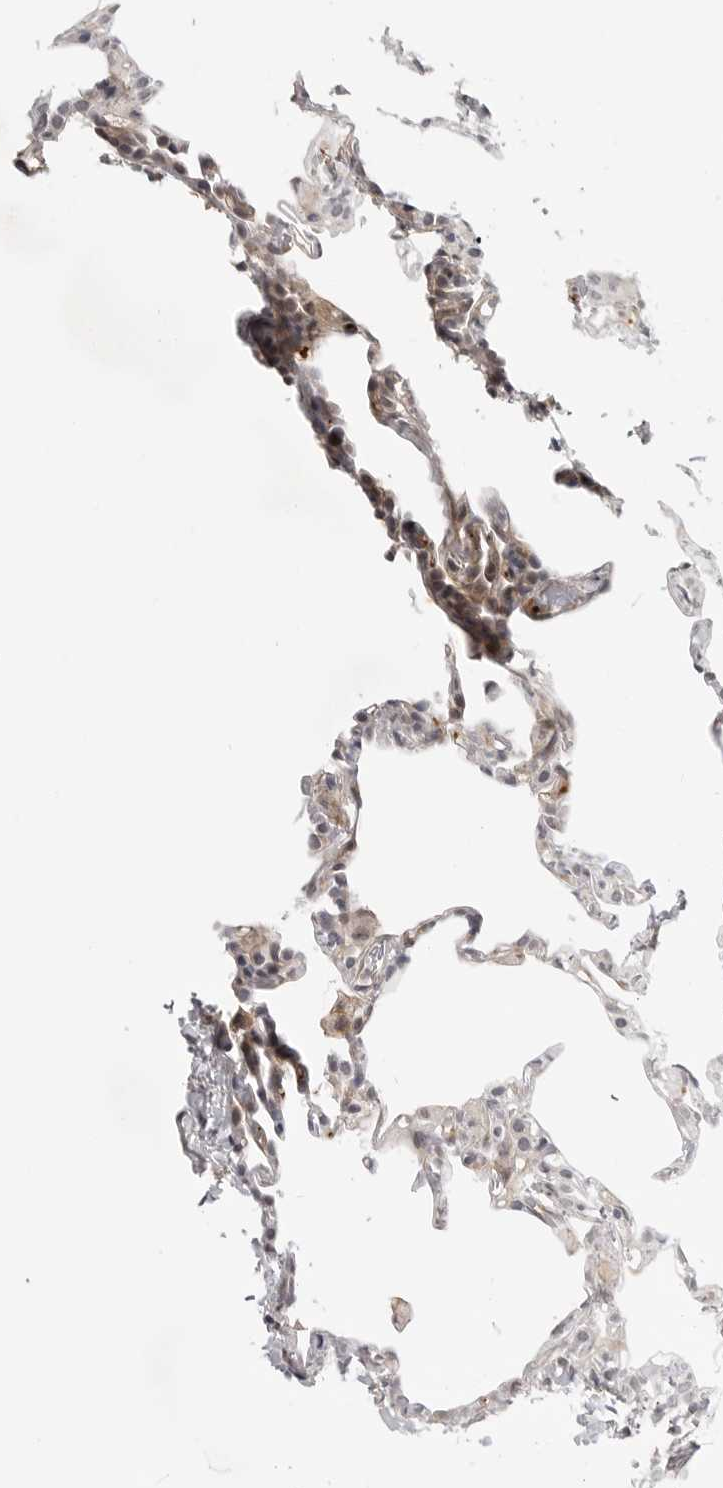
{"staining": {"intensity": "weak", "quantity": "25%-75%", "location": "cytoplasmic/membranous"}, "tissue": "lung", "cell_type": "Alveolar cells", "image_type": "normal", "snomed": [{"axis": "morphology", "description": "Normal tissue, NOS"}, {"axis": "topography", "description": "Lung"}], "caption": "Protein staining reveals weak cytoplasmic/membranous positivity in about 25%-75% of alveolar cells in normal lung.", "gene": "TUT4", "patient": {"sex": "male", "age": 20}}